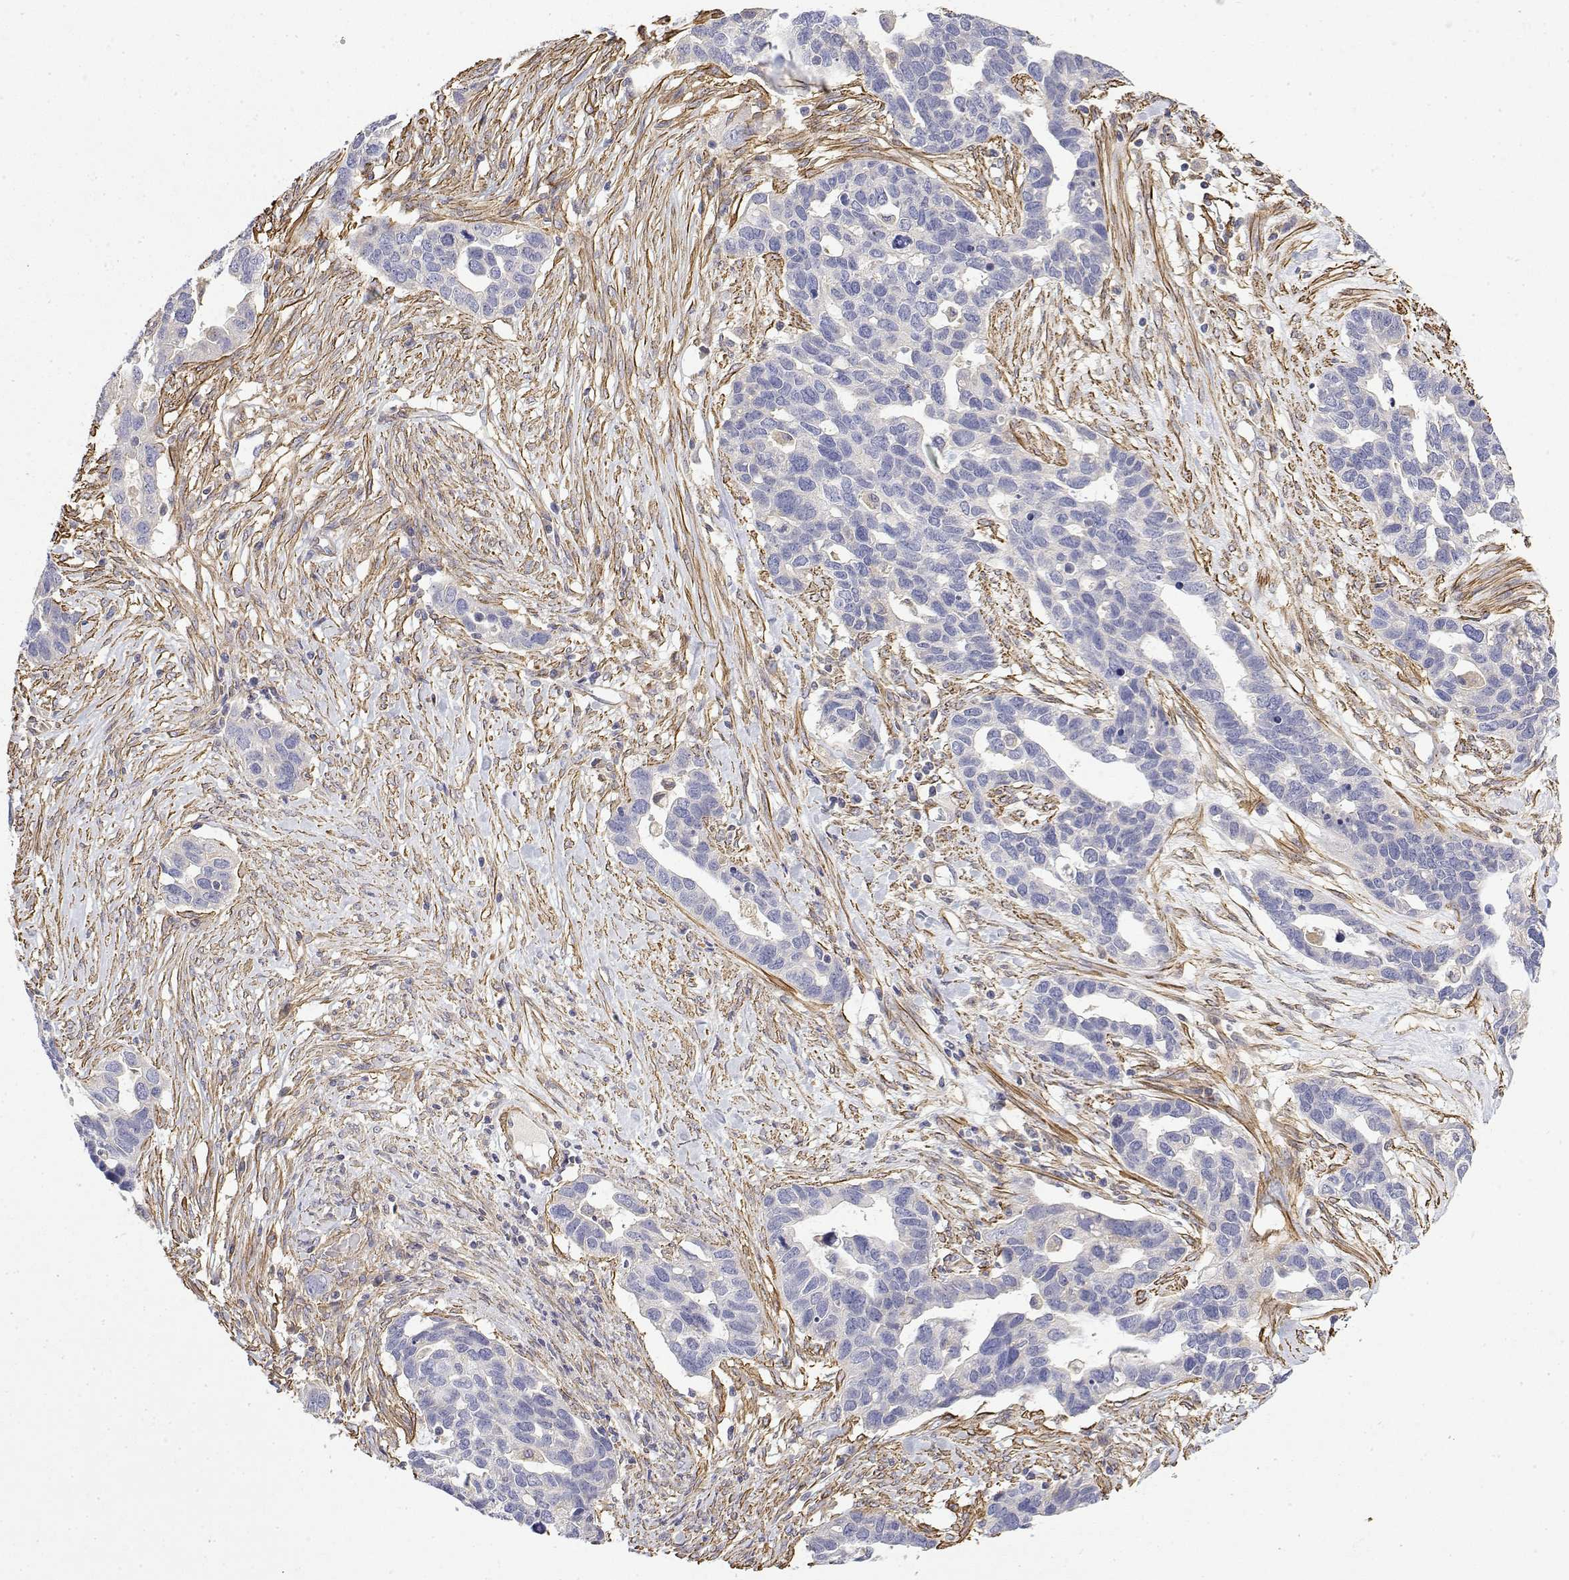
{"staining": {"intensity": "negative", "quantity": "none", "location": "none"}, "tissue": "ovarian cancer", "cell_type": "Tumor cells", "image_type": "cancer", "snomed": [{"axis": "morphology", "description": "Cystadenocarcinoma, serous, NOS"}, {"axis": "topography", "description": "Ovary"}], "caption": "IHC micrograph of neoplastic tissue: human ovarian cancer (serous cystadenocarcinoma) stained with DAB (3,3'-diaminobenzidine) exhibits no significant protein staining in tumor cells.", "gene": "SOWAHD", "patient": {"sex": "female", "age": 54}}